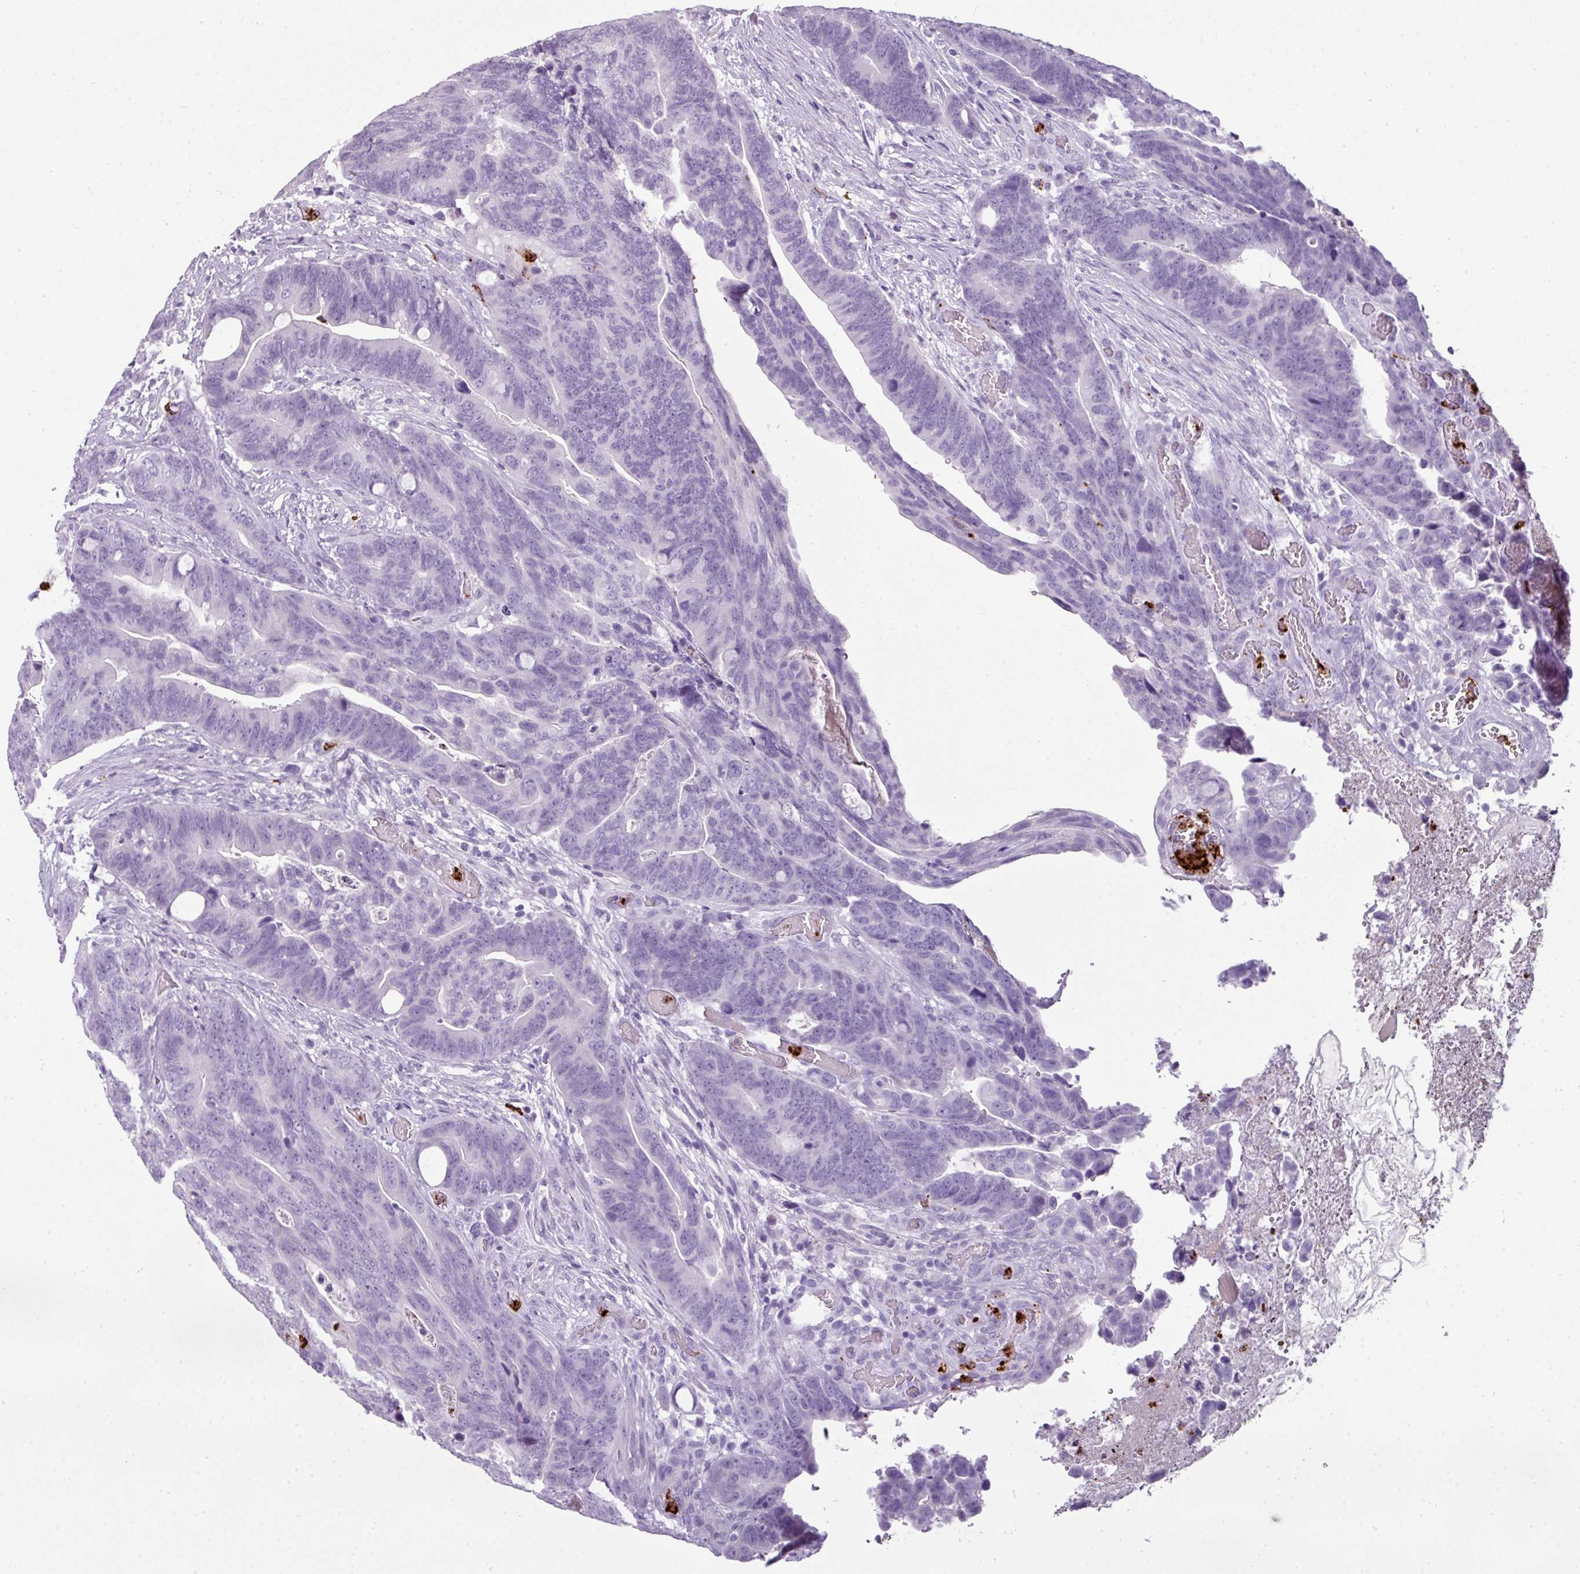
{"staining": {"intensity": "negative", "quantity": "none", "location": "none"}, "tissue": "colorectal cancer", "cell_type": "Tumor cells", "image_type": "cancer", "snomed": [{"axis": "morphology", "description": "Adenocarcinoma, NOS"}, {"axis": "topography", "description": "Colon"}], "caption": "DAB immunohistochemical staining of colorectal cancer reveals no significant staining in tumor cells.", "gene": "CTSG", "patient": {"sex": "female", "age": 82}}